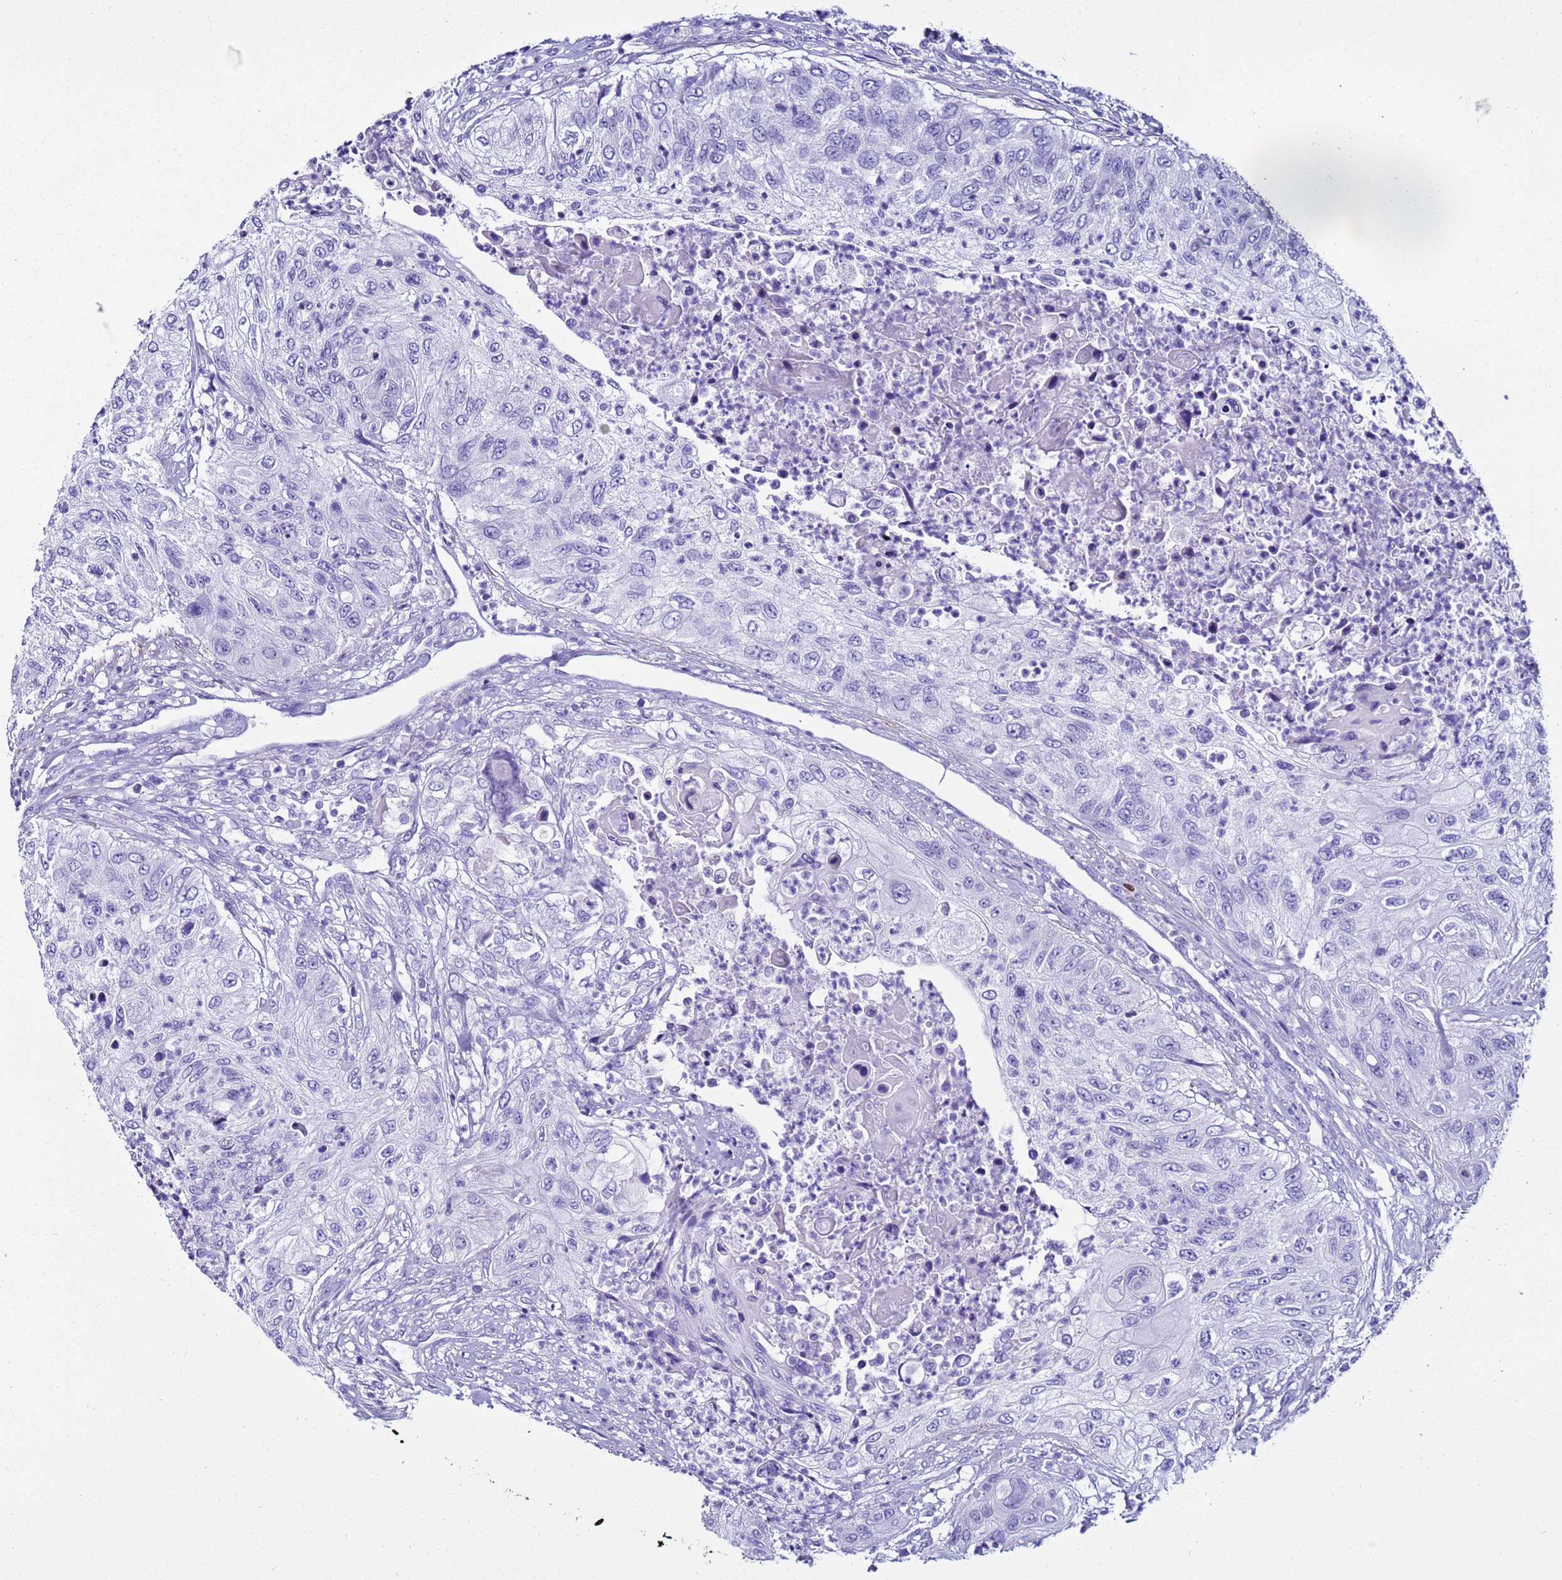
{"staining": {"intensity": "negative", "quantity": "none", "location": "none"}, "tissue": "urothelial cancer", "cell_type": "Tumor cells", "image_type": "cancer", "snomed": [{"axis": "morphology", "description": "Urothelial carcinoma, High grade"}, {"axis": "topography", "description": "Urinary bladder"}], "caption": "High magnification brightfield microscopy of urothelial cancer stained with DAB (brown) and counterstained with hematoxylin (blue): tumor cells show no significant expression.", "gene": "LCMT1", "patient": {"sex": "female", "age": 60}}